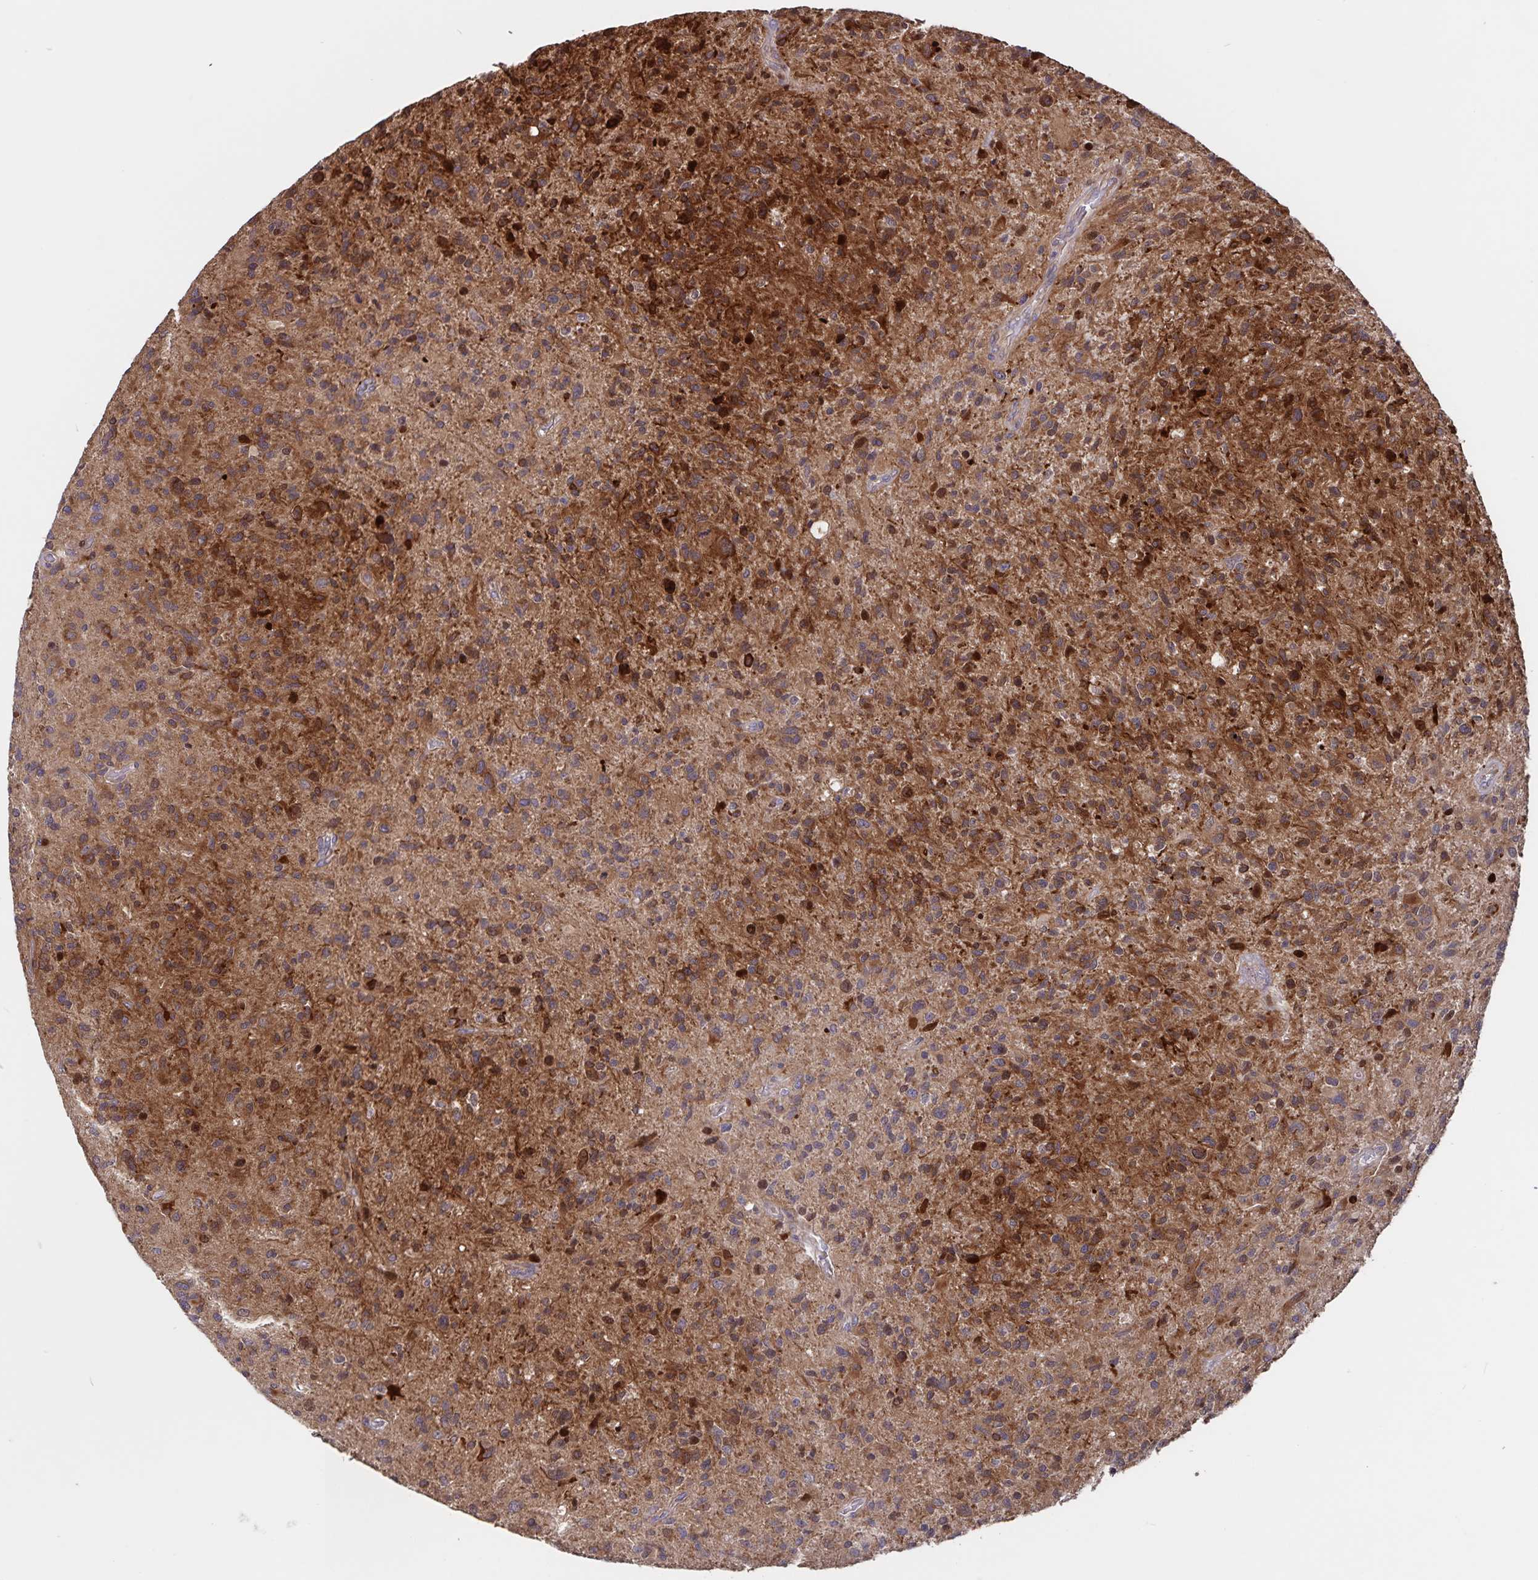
{"staining": {"intensity": "moderate", "quantity": "25%-75%", "location": "cytoplasmic/membranous"}, "tissue": "glioma", "cell_type": "Tumor cells", "image_type": "cancer", "snomed": [{"axis": "morphology", "description": "Glioma, malignant, High grade"}, {"axis": "topography", "description": "Brain"}], "caption": "IHC of glioma shows medium levels of moderate cytoplasmic/membranous staining in approximately 25%-75% of tumor cells.", "gene": "FBXL16", "patient": {"sex": "female", "age": 70}}